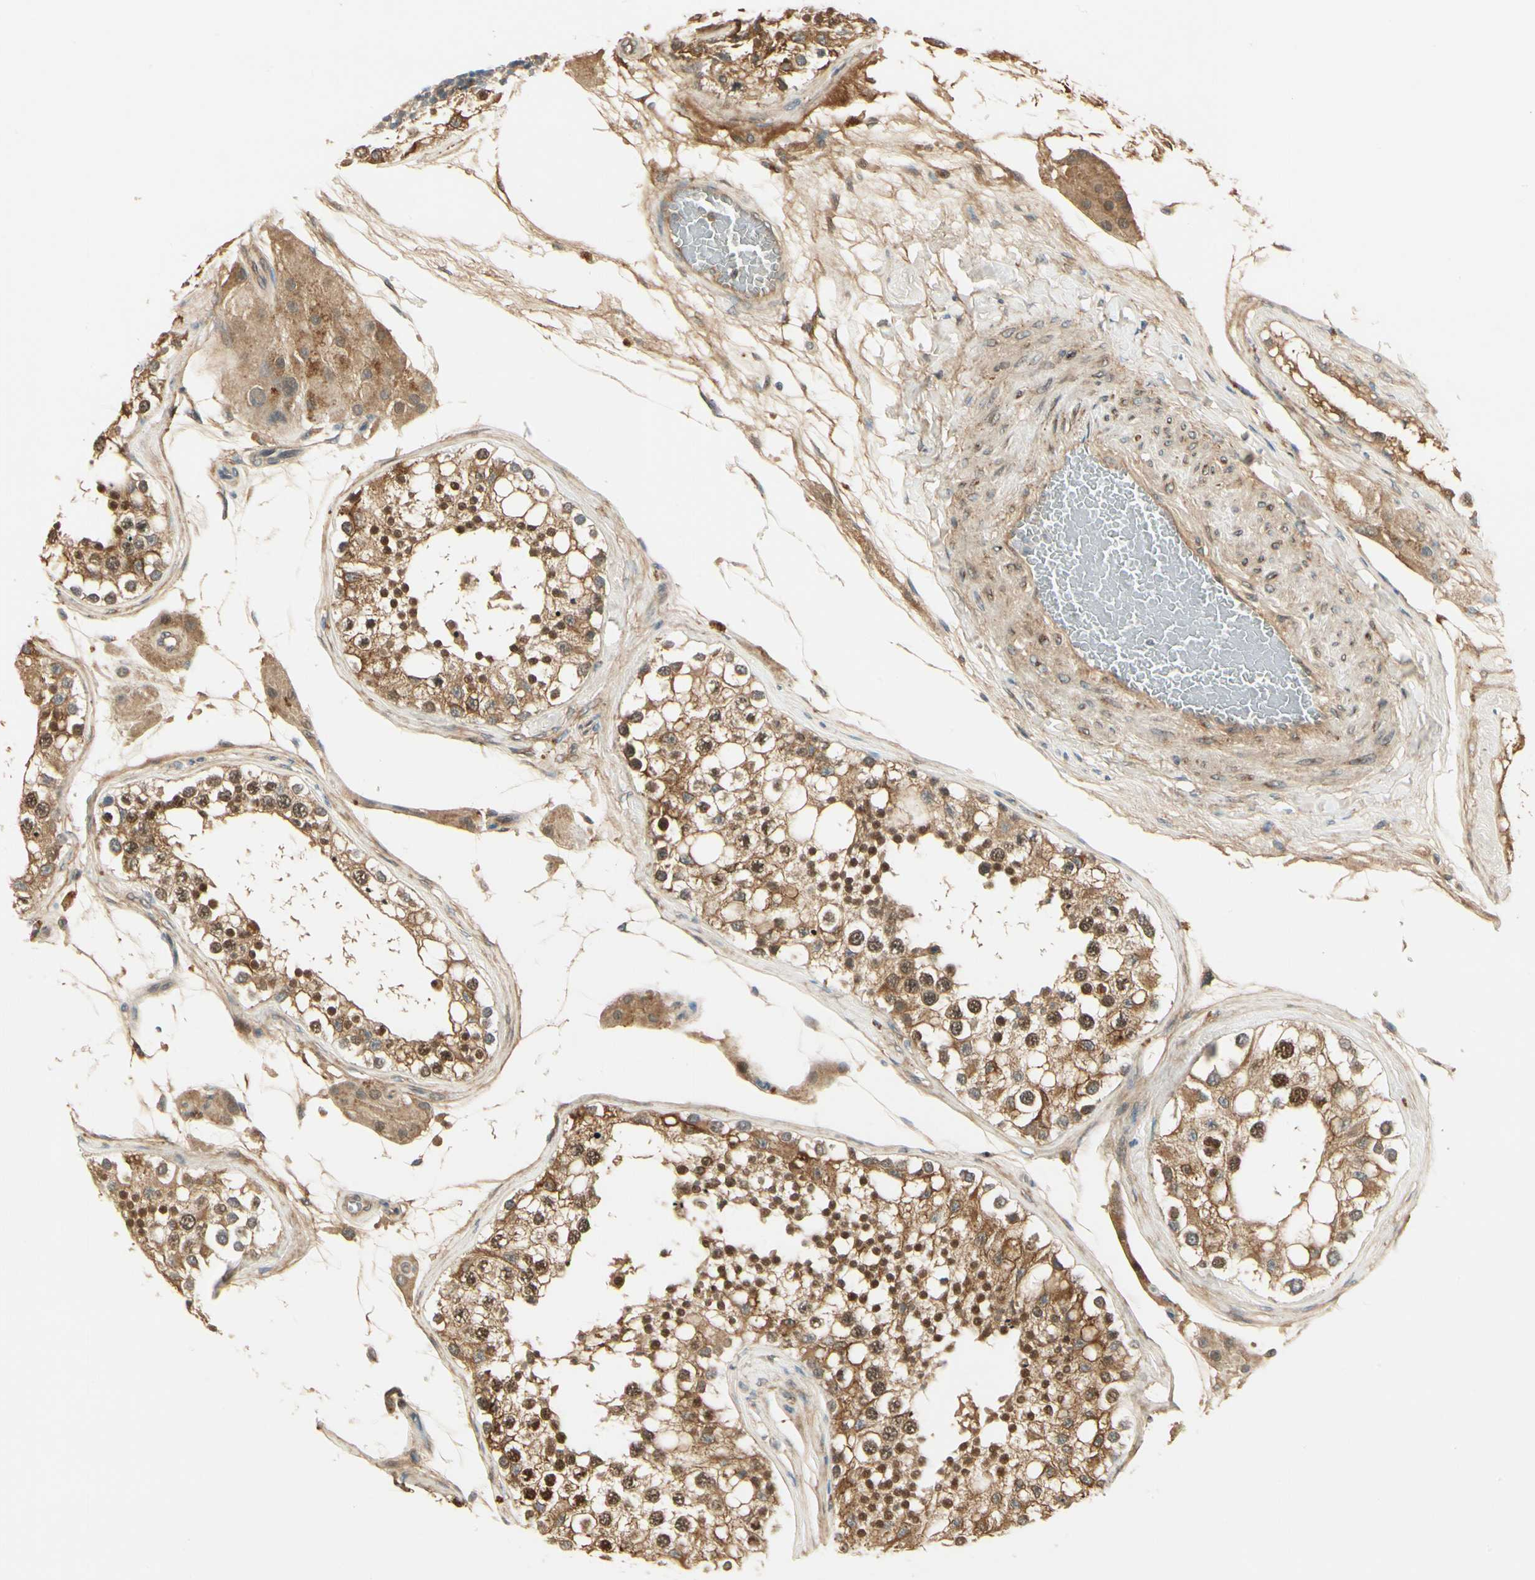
{"staining": {"intensity": "moderate", "quantity": ">75%", "location": "cytoplasmic/membranous,nuclear"}, "tissue": "testis", "cell_type": "Cells in seminiferous ducts", "image_type": "normal", "snomed": [{"axis": "morphology", "description": "Normal tissue, NOS"}, {"axis": "topography", "description": "Testis"}], "caption": "Normal testis reveals moderate cytoplasmic/membranous,nuclear positivity in about >75% of cells in seminiferous ducts Ihc stains the protein of interest in brown and the nuclei are stained blue..", "gene": "EPHB3", "patient": {"sex": "male", "age": 68}}